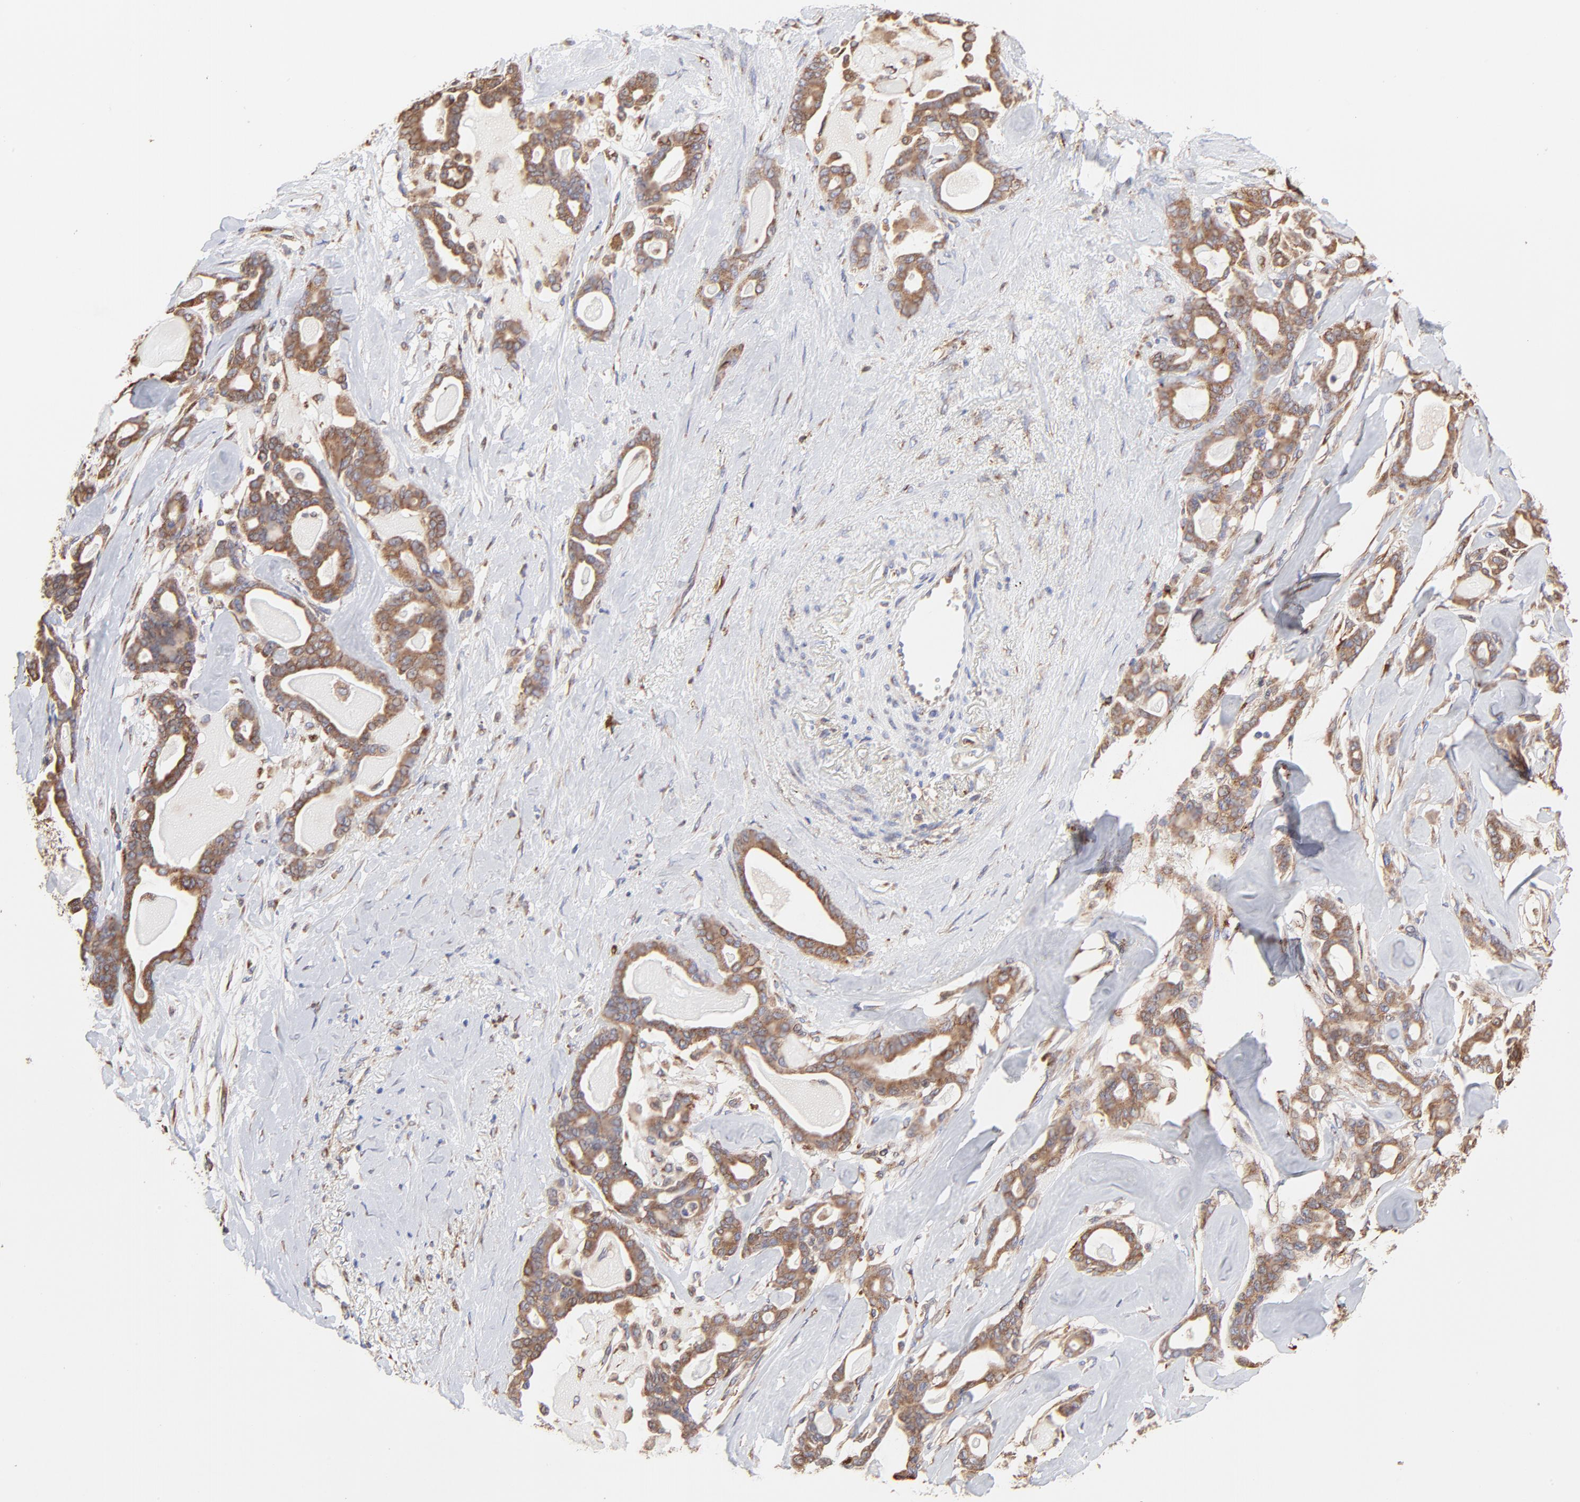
{"staining": {"intensity": "moderate", "quantity": ">75%", "location": "cytoplasmic/membranous"}, "tissue": "pancreatic cancer", "cell_type": "Tumor cells", "image_type": "cancer", "snomed": [{"axis": "morphology", "description": "Adenocarcinoma, NOS"}, {"axis": "topography", "description": "Pancreas"}], "caption": "Human adenocarcinoma (pancreatic) stained with a protein marker exhibits moderate staining in tumor cells.", "gene": "LMAN1", "patient": {"sex": "male", "age": 63}}